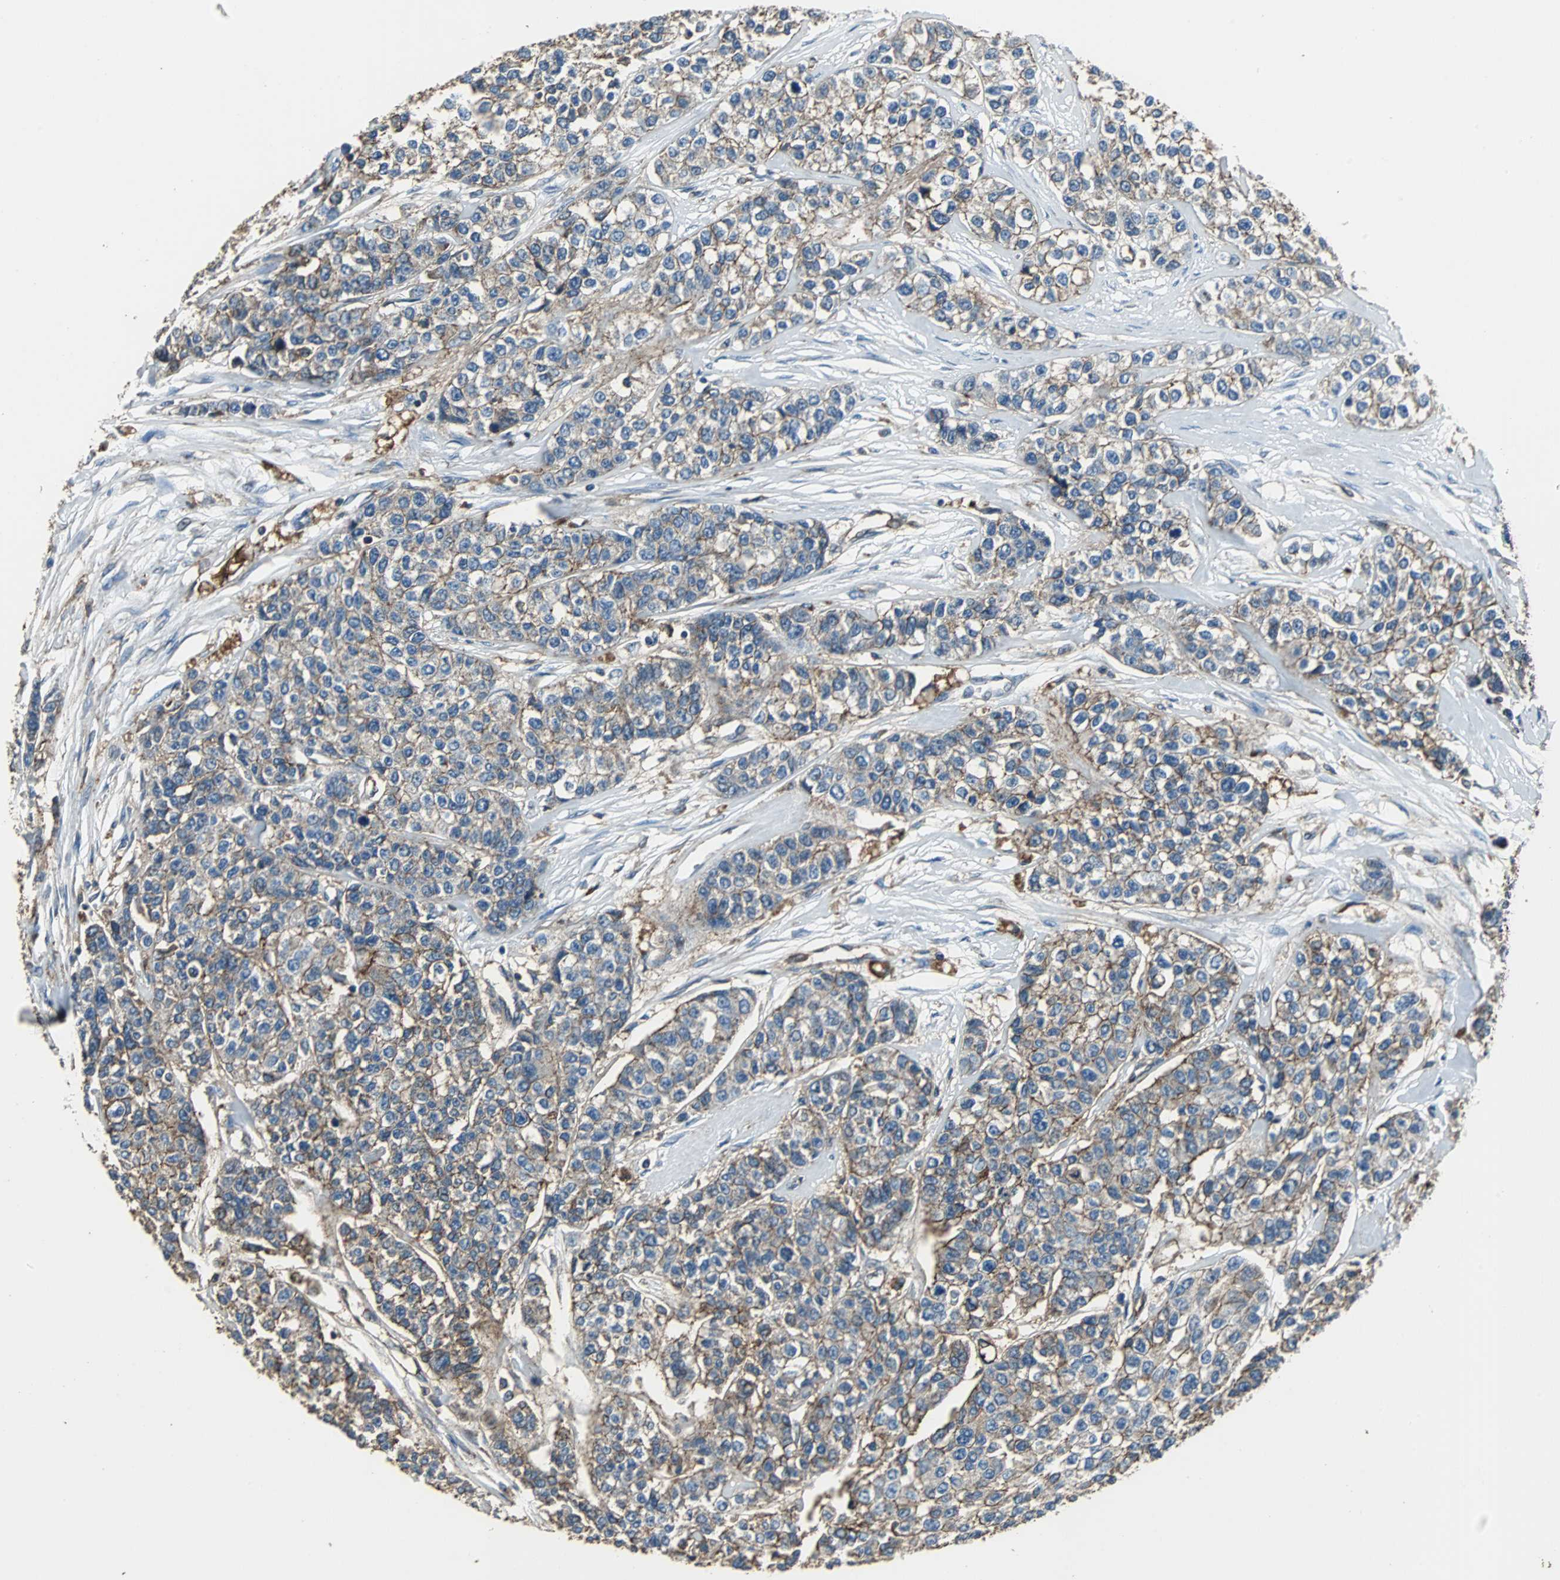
{"staining": {"intensity": "weak", "quantity": ">75%", "location": "cytoplasmic/membranous"}, "tissue": "breast cancer", "cell_type": "Tumor cells", "image_type": "cancer", "snomed": [{"axis": "morphology", "description": "Duct carcinoma"}, {"axis": "topography", "description": "Breast"}], "caption": "Protein analysis of invasive ductal carcinoma (breast) tissue demonstrates weak cytoplasmic/membranous expression in about >75% of tumor cells.", "gene": "F11R", "patient": {"sex": "female", "age": 51}}